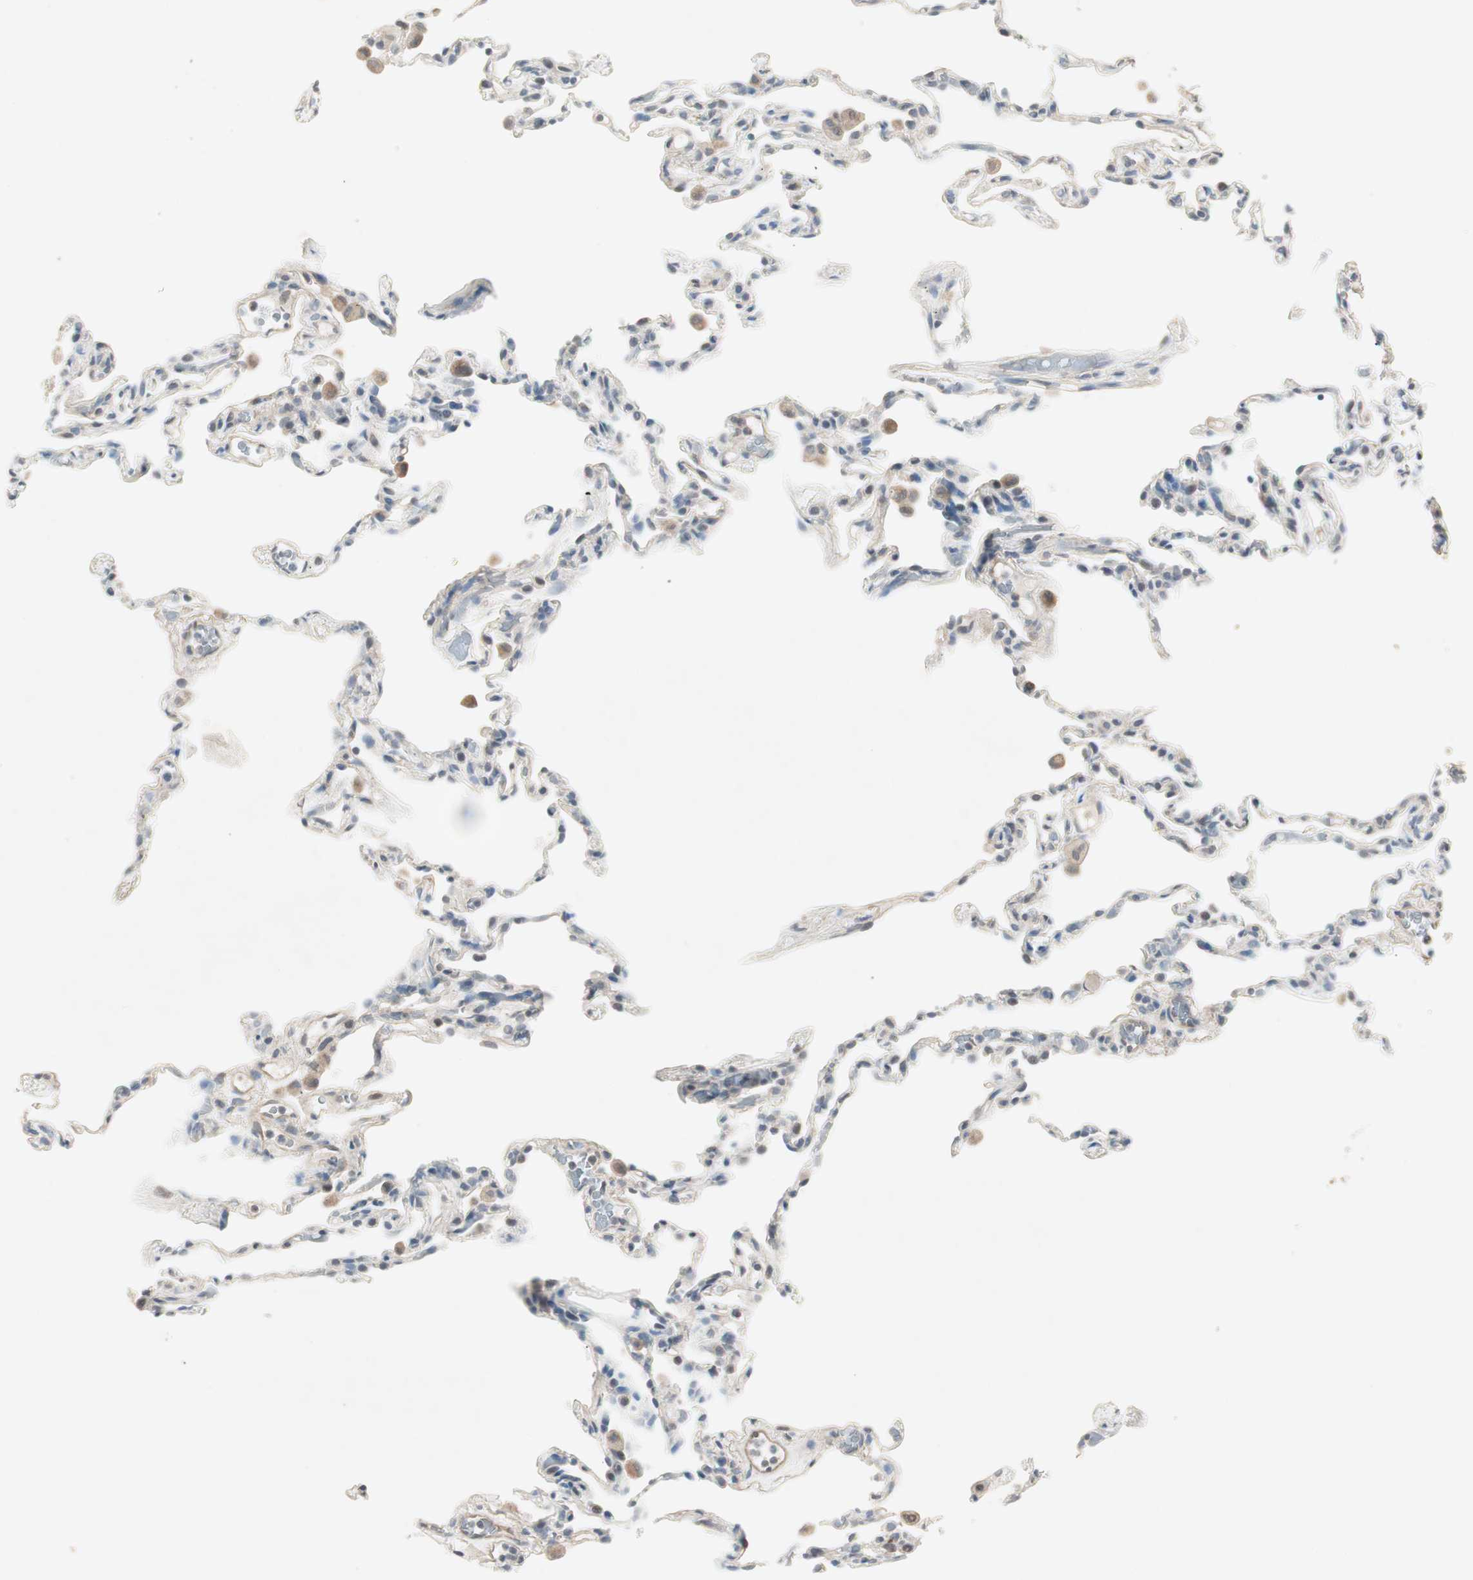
{"staining": {"intensity": "negative", "quantity": "none", "location": "none"}, "tissue": "lung", "cell_type": "Alveolar cells", "image_type": "normal", "snomed": [{"axis": "morphology", "description": "Normal tissue, NOS"}, {"axis": "topography", "description": "Lung"}], "caption": "The IHC image has no significant expression in alveolar cells of lung. The staining was performed using DAB to visualize the protein expression in brown, while the nuclei were stained in blue with hematoxylin (Magnification: 20x).", "gene": "ITGB4", "patient": {"sex": "male", "age": 59}}